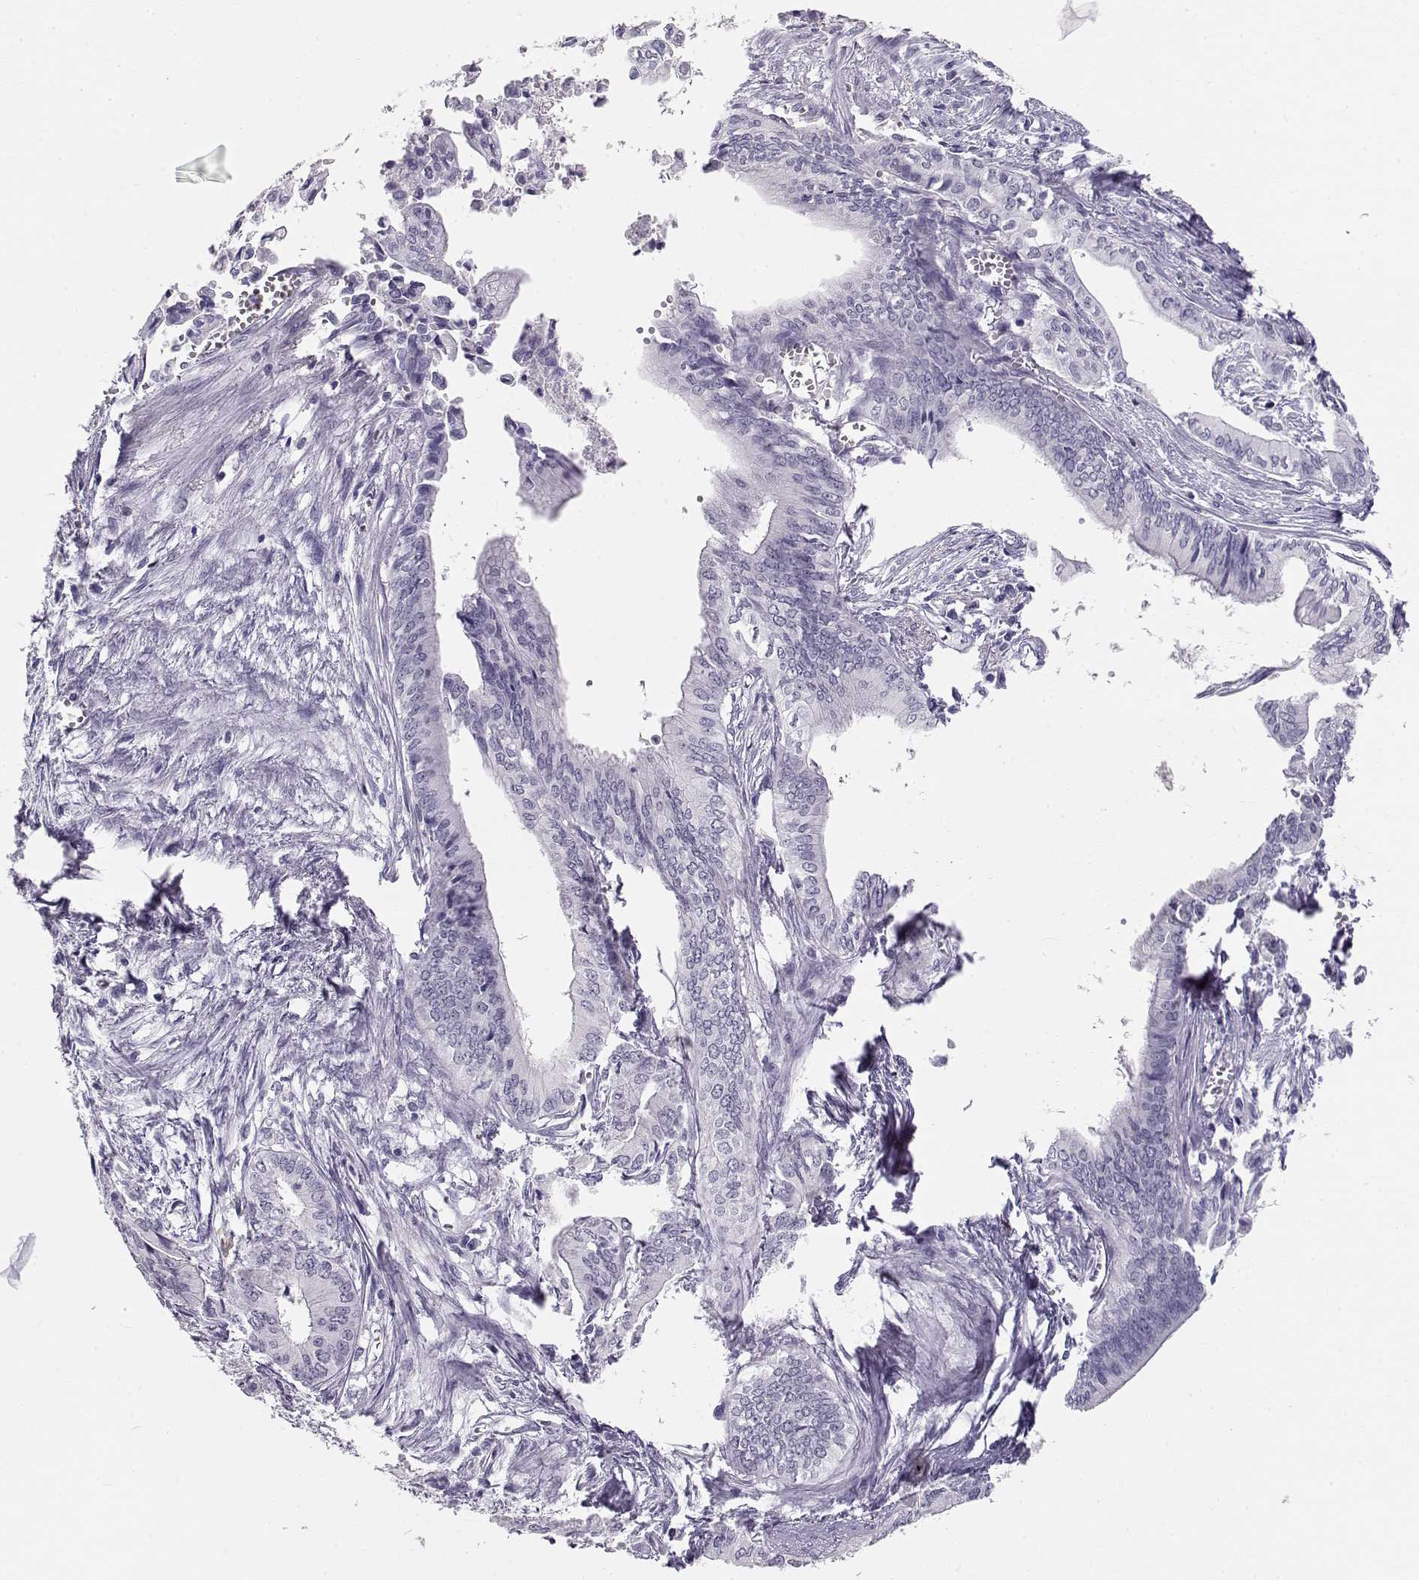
{"staining": {"intensity": "negative", "quantity": "none", "location": "none"}, "tissue": "pancreatic cancer", "cell_type": "Tumor cells", "image_type": "cancer", "snomed": [{"axis": "morphology", "description": "Adenocarcinoma, NOS"}, {"axis": "topography", "description": "Pancreas"}], "caption": "This is a photomicrograph of immunohistochemistry (IHC) staining of pancreatic cancer (adenocarcinoma), which shows no expression in tumor cells.", "gene": "NUTM1", "patient": {"sex": "female", "age": 61}}